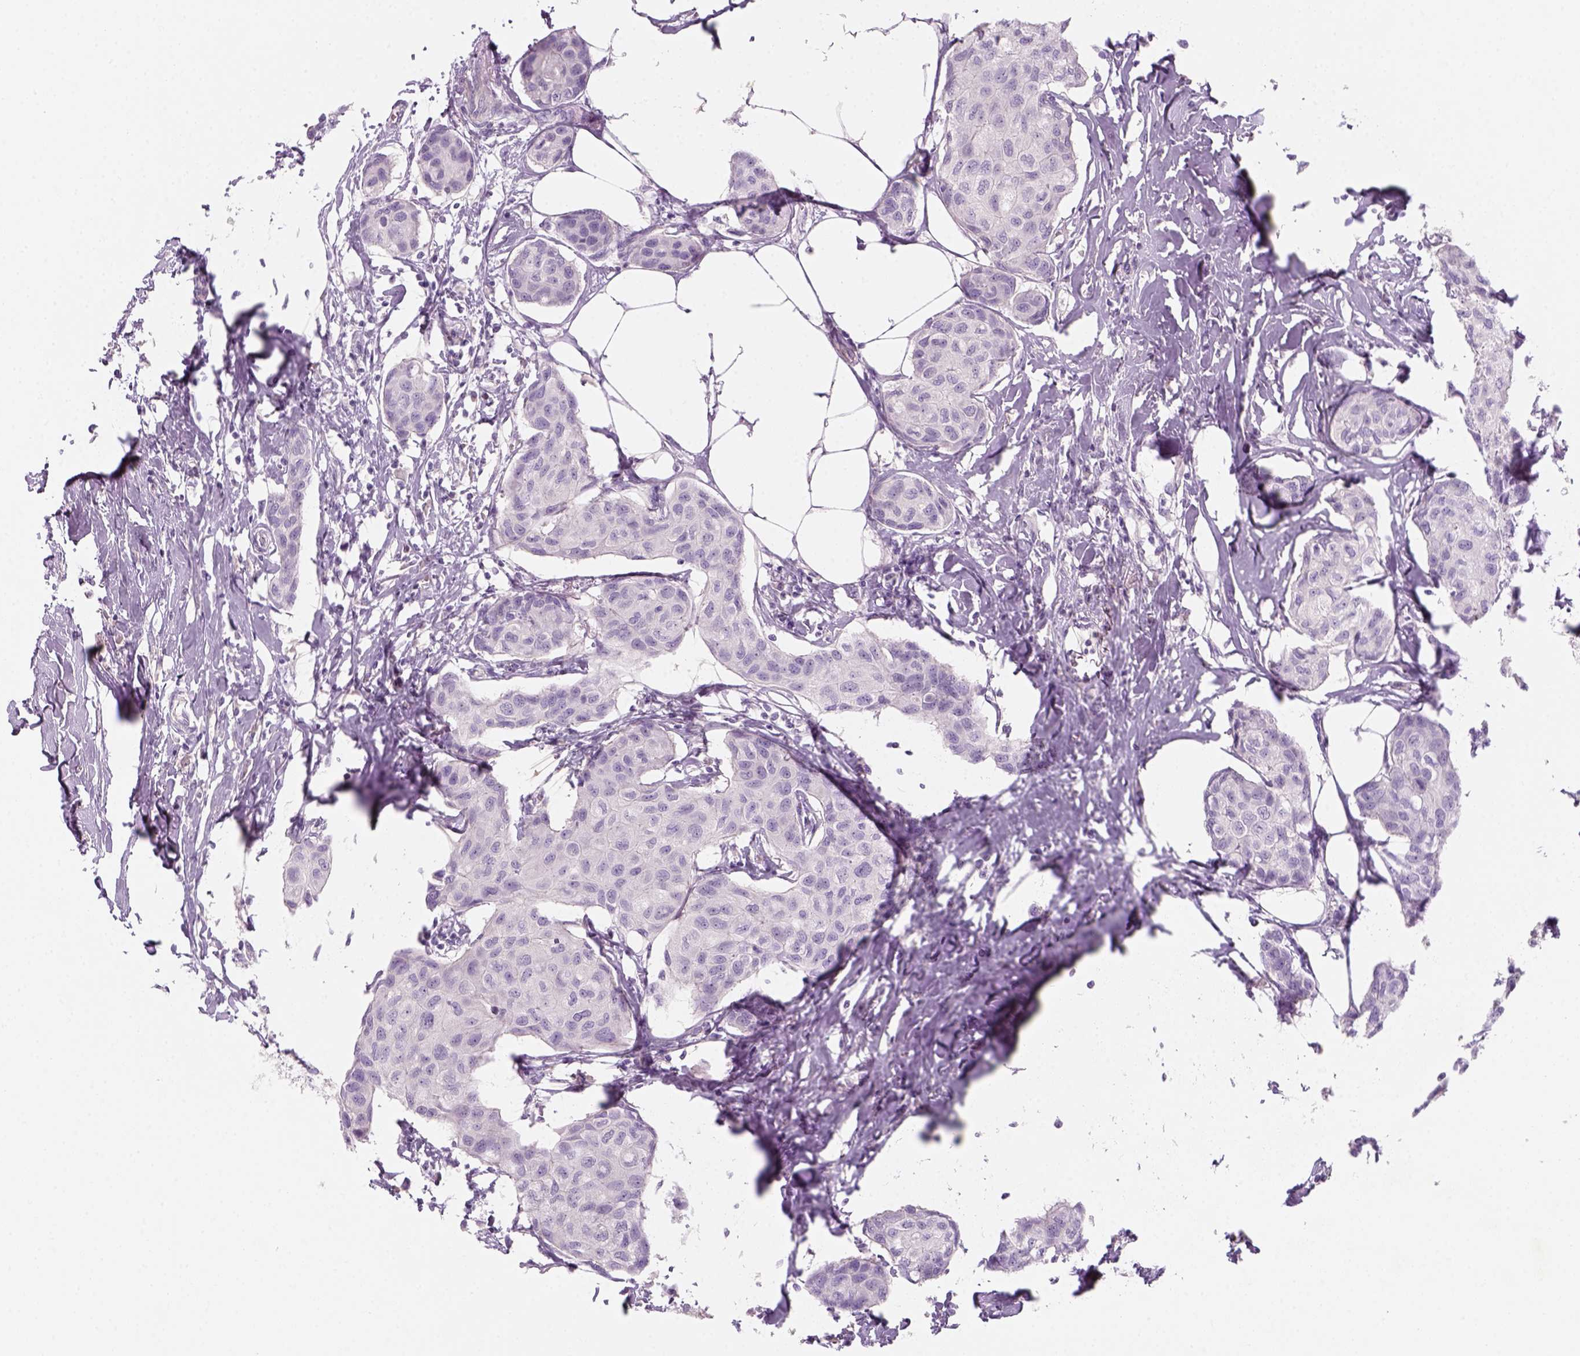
{"staining": {"intensity": "negative", "quantity": "none", "location": "none"}, "tissue": "breast cancer", "cell_type": "Tumor cells", "image_type": "cancer", "snomed": [{"axis": "morphology", "description": "Duct carcinoma"}, {"axis": "topography", "description": "Breast"}], "caption": "This is an immunohistochemistry histopathology image of breast cancer. There is no expression in tumor cells.", "gene": "KRT25", "patient": {"sex": "female", "age": 80}}